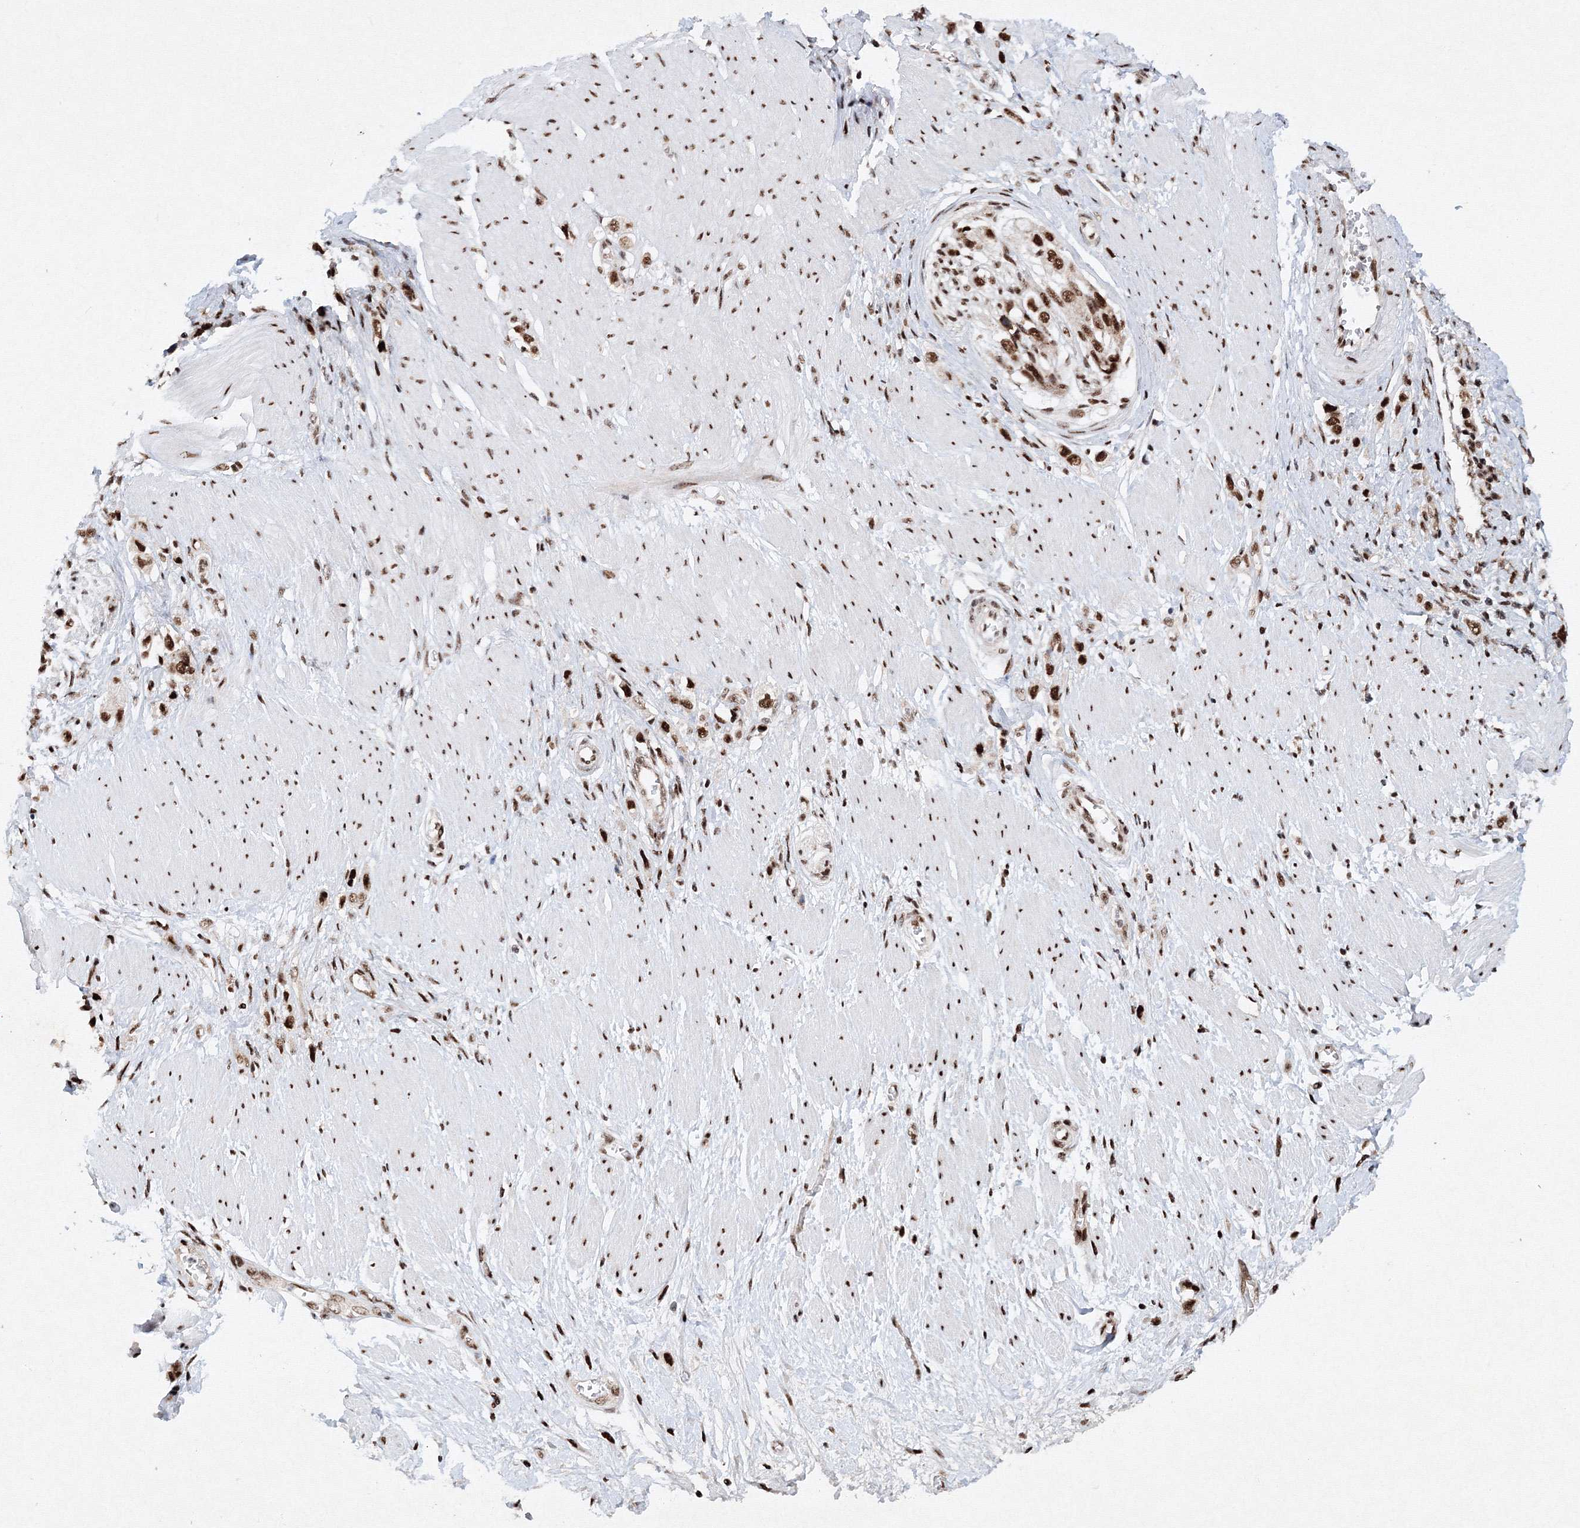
{"staining": {"intensity": "moderate", "quantity": ">75%", "location": "nuclear"}, "tissue": "stomach cancer", "cell_type": "Tumor cells", "image_type": "cancer", "snomed": [{"axis": "morphology", "description": "Normal tissue, NOS"}, {"axis": "morphology", "description": "Adenocarcinoma, NOS"}, {"axis": "topography", "description": "Stomach, upper"}, {"axis": "topography", "description": "Stomach"}], "caption": "An immunohistochemistry micrograph of tumor tissue is shown. Protein staining in brown shows moderate nuclear positivity in adenocarcinoma (stomach) within tumor cells. The staining was performed using DAB (3,3'-diaminobenzidine) to visualize the protein expression in brown, while the nuclei were stained in blue with hematoxylin (Magnification: 20x).", "gene": "SNRPC", "patient": {"sex": "female", "age": 65}}